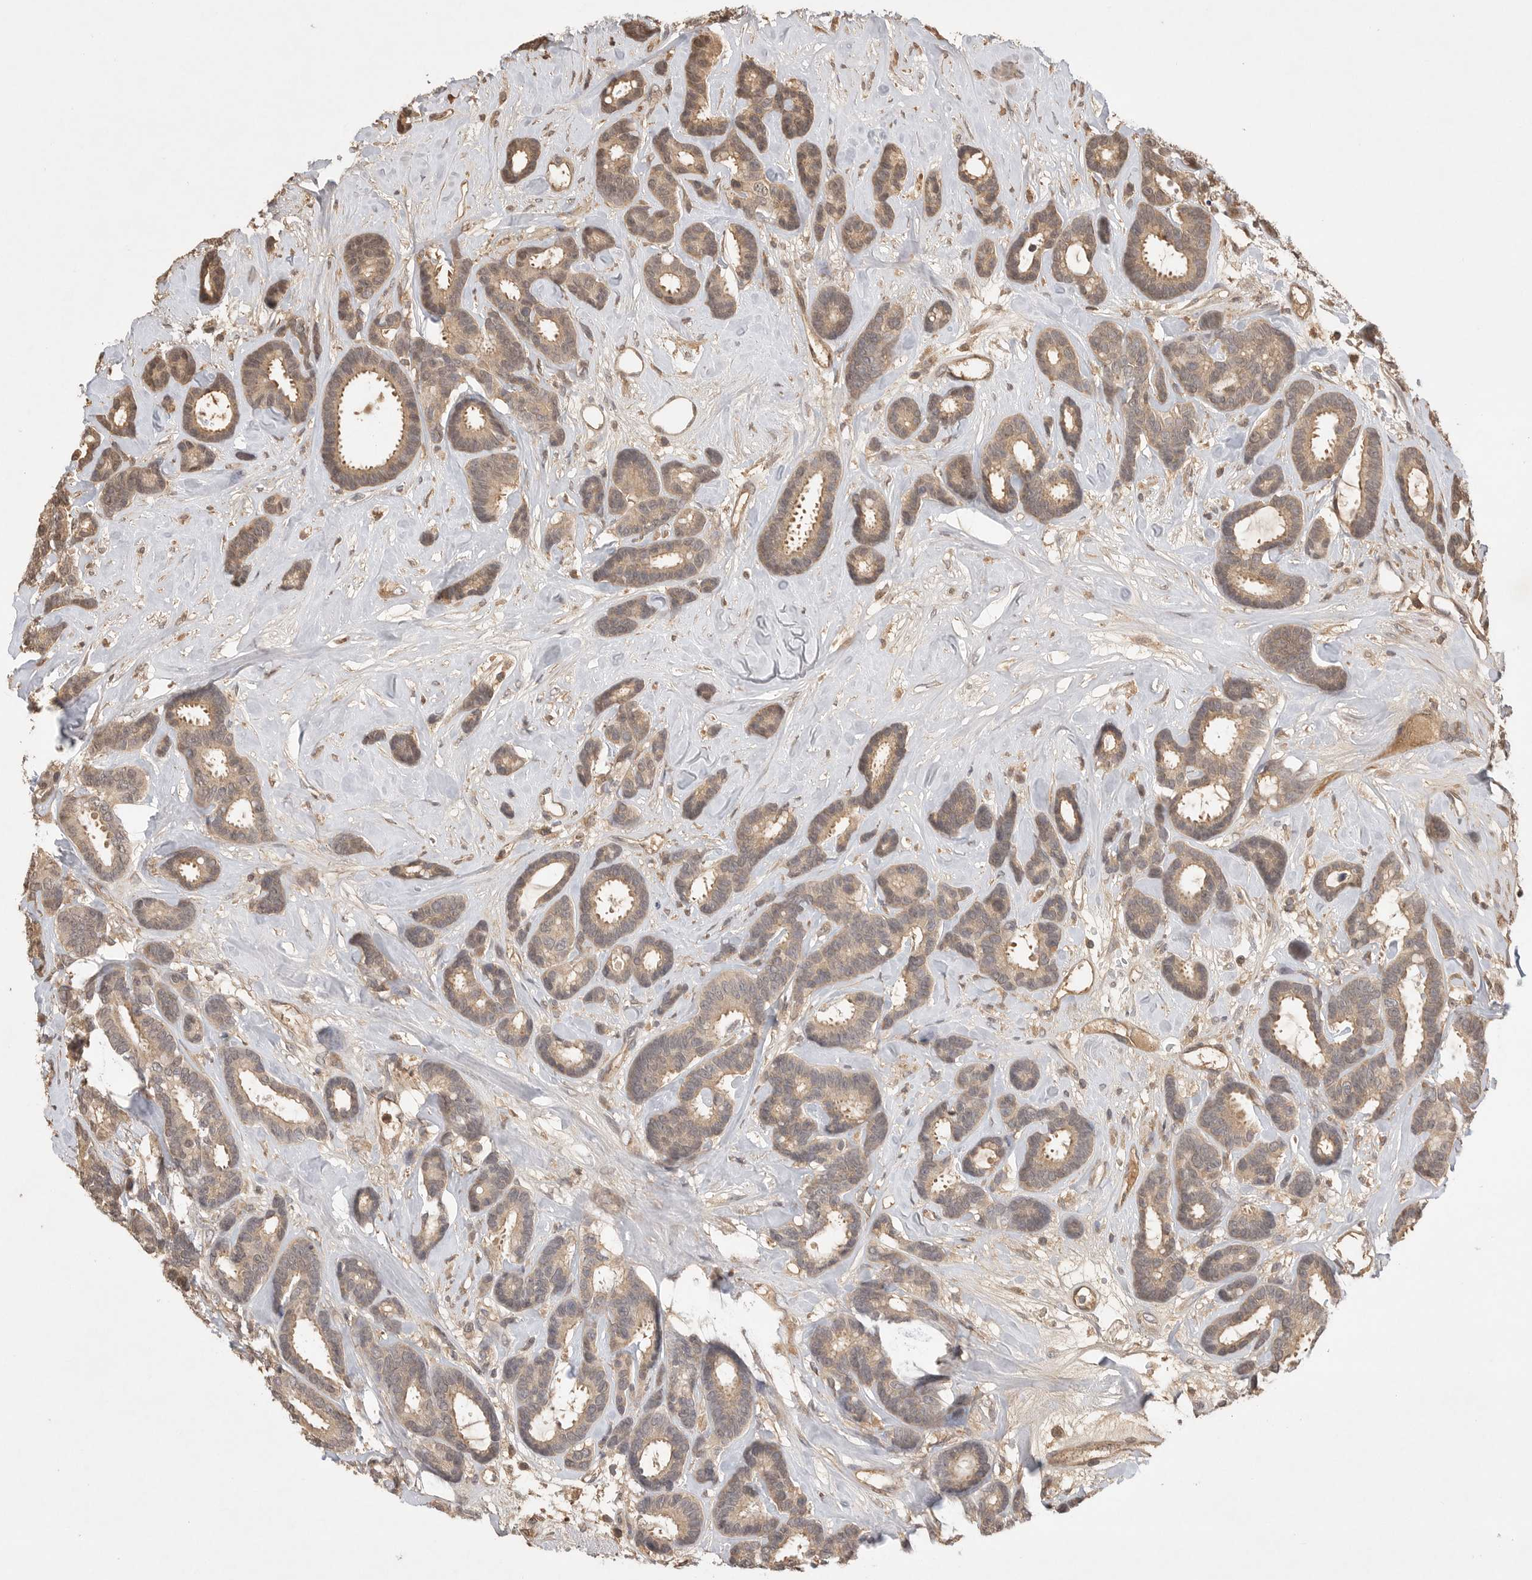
{"staining": {"intensity": "moderate", "quantity": ">75%", "location": "cytoplasmic/membranous"}, "tissue": "breast cancer", "cell_type": "Tumor cells", "image_type": "cancer", "snomed": [{"axis": "morphology", "description": "Duct carcinoma"}, {"axis": "topography", "description": "Breast"}], "caption": "This is an image of IHC staining of breast invasive ductal carcinoma, which shows moderate positivity in the cytoplasmic/membranous of tumor cells.", "gene": "PRMT3", "patient": {"sex": "female", "age": 87}}